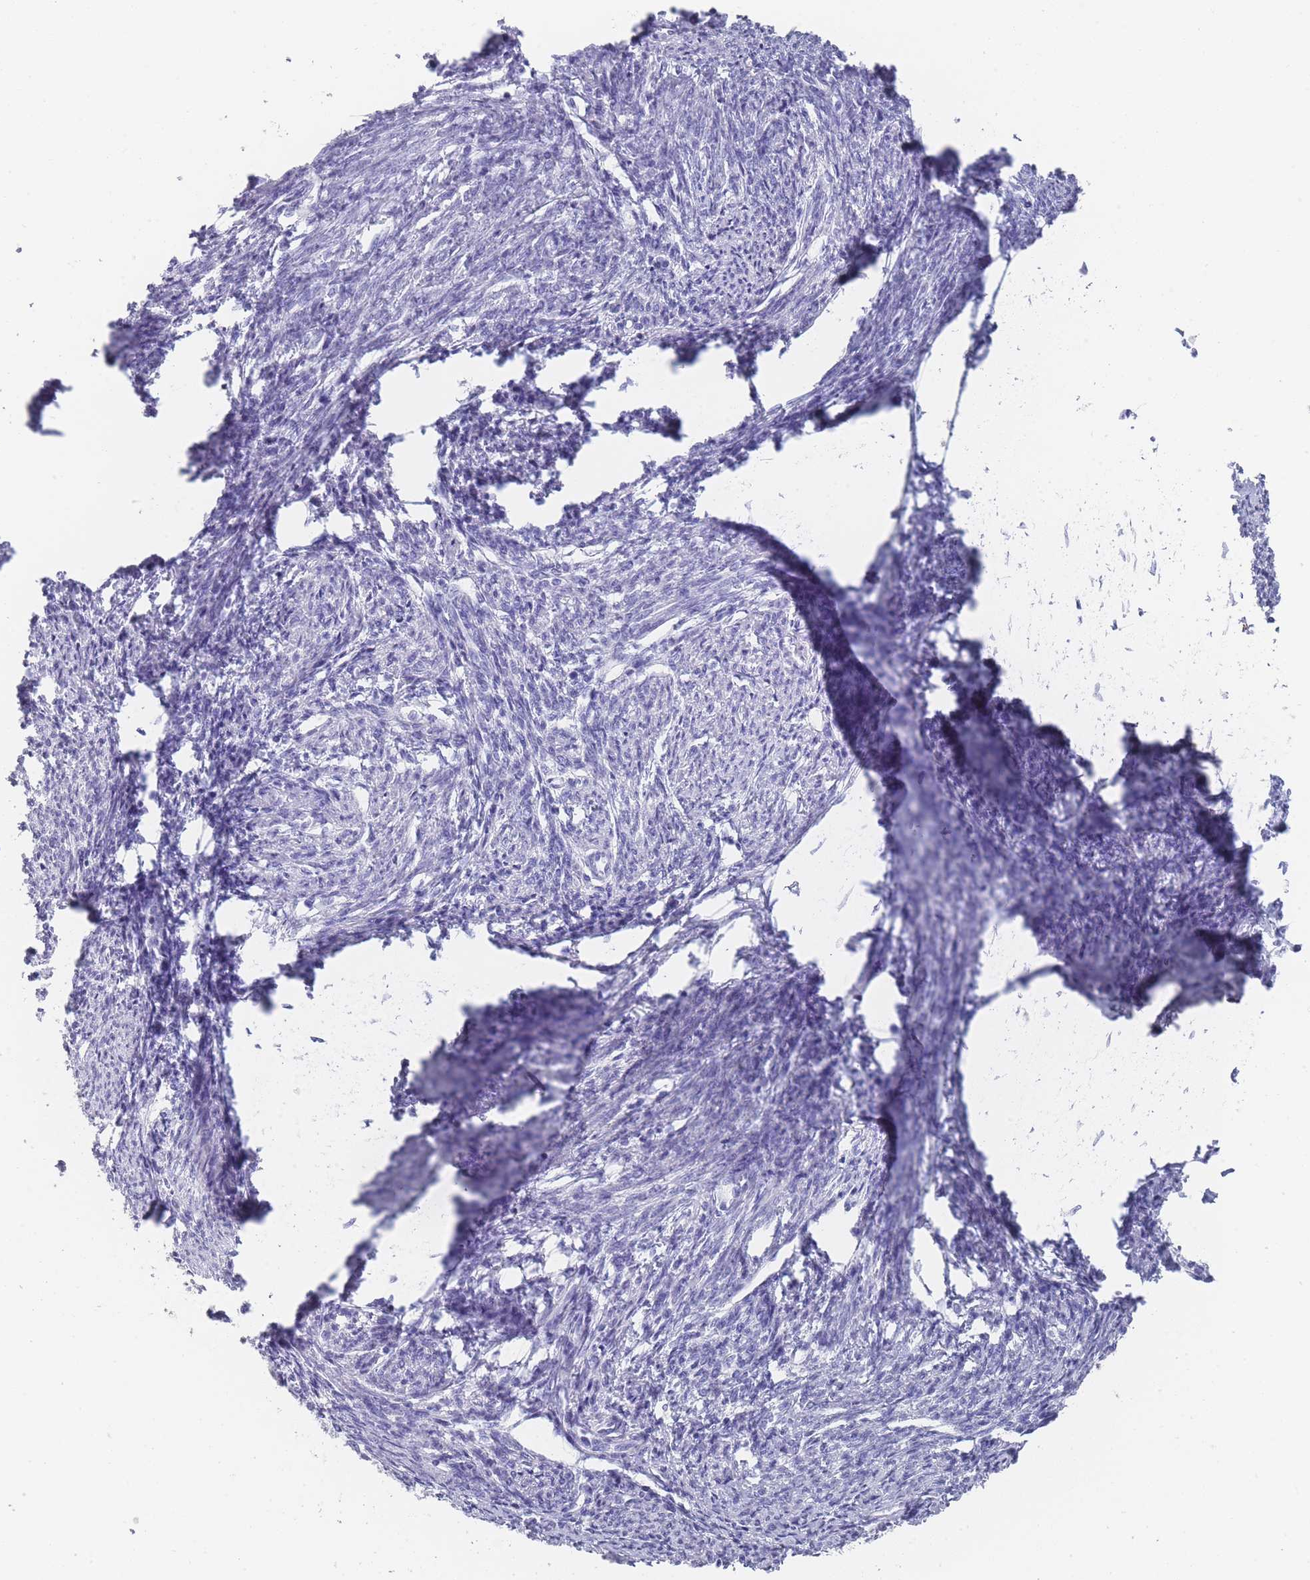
{"staining": {"intensity": "negative", "quantity": "none", "location": "none"}, "tissue": "smooth muscle", "cell_type": "Smooth muscle cells", "image_type": "normal", "snomed": [{"axis": "morphology", "description": "Normal tissue, NOS"}, {"axis": "topography", "description": "Smooth muscle"}, {"axis": "topography", "description": "Uterus"}], "caption": "An IHC image of unremarkable smooth muscle is shown. There is no staining in smooth muscle cells of smooth muscle.", "gene": "RAB2B", "patient": {"sex": "female", "age": 59}}